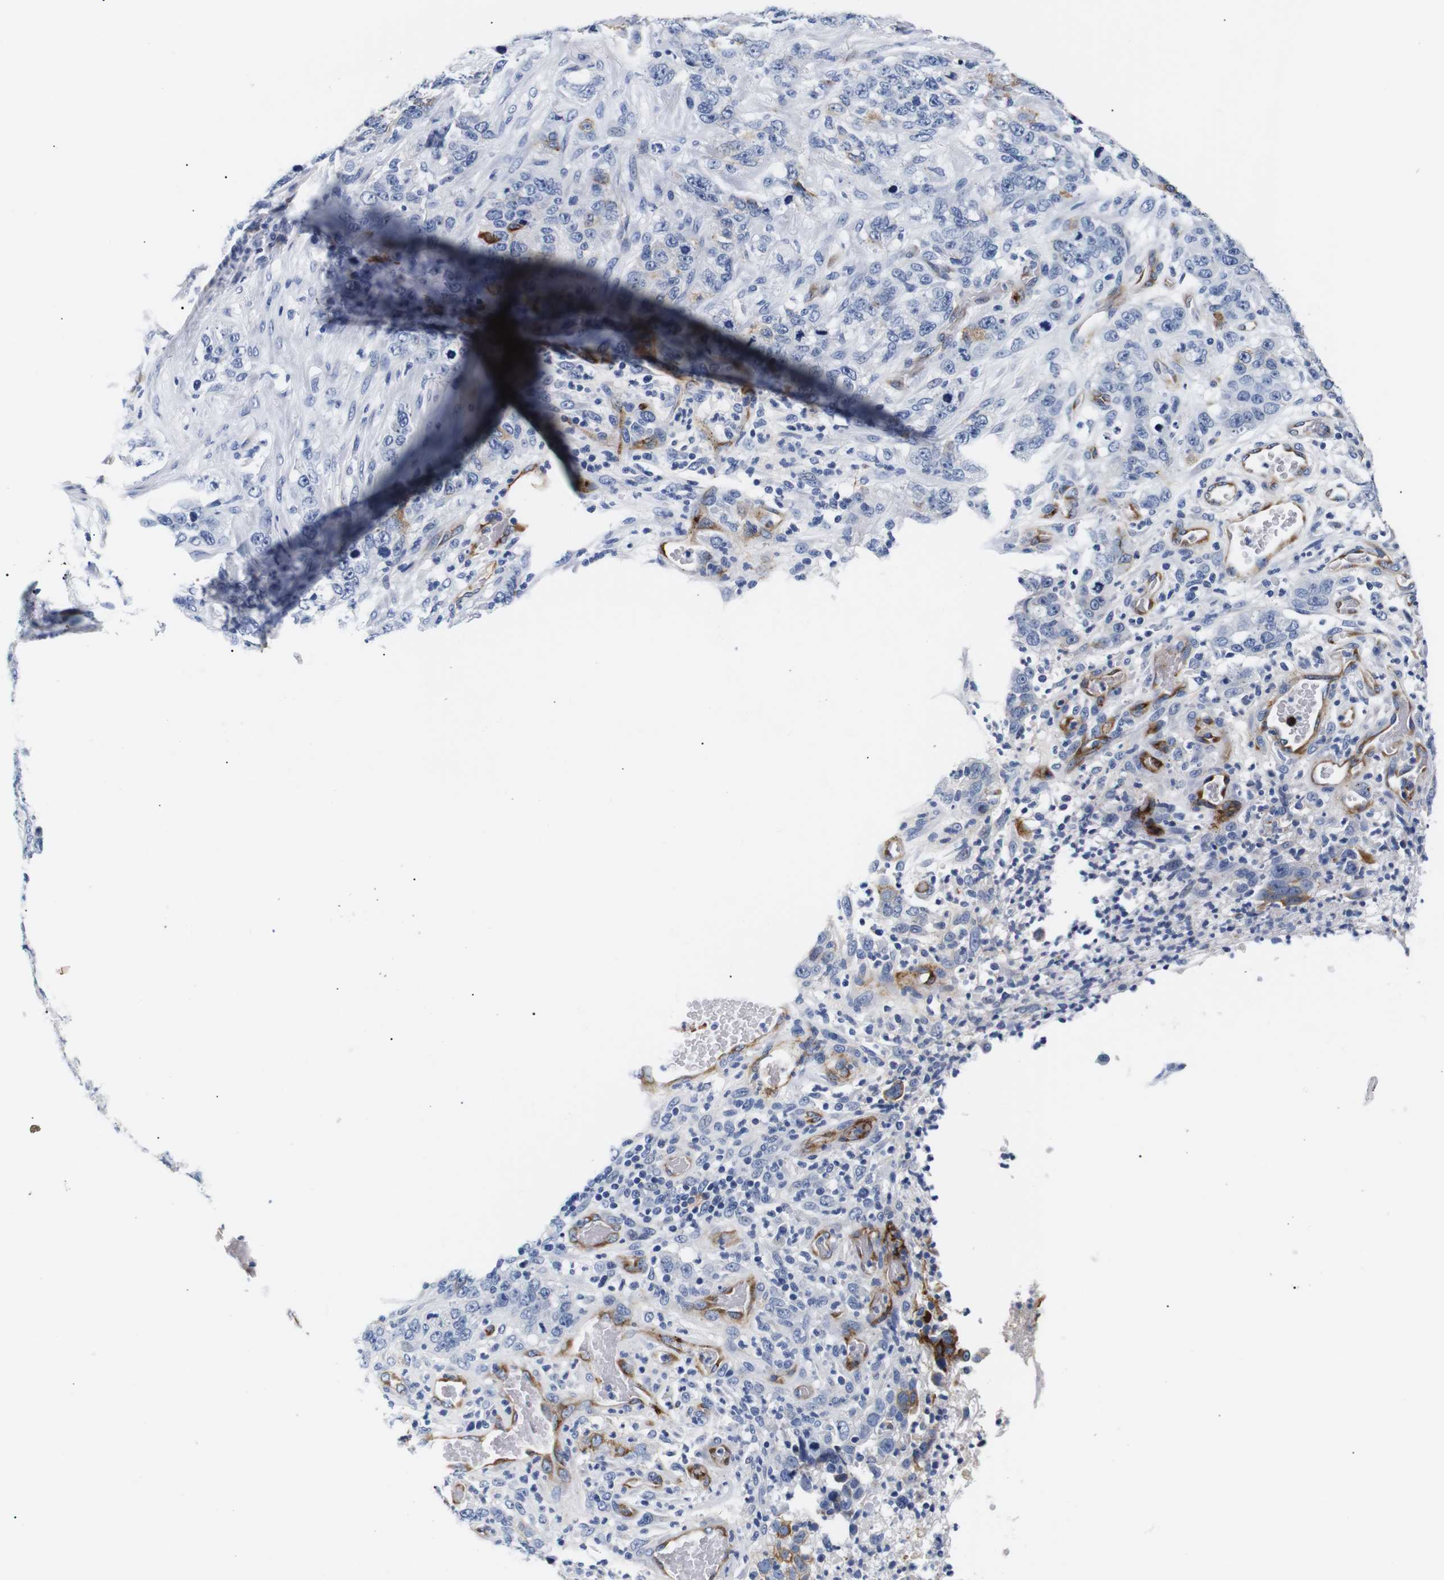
{"staining": {"intensity": "negative", "quantity": "none", "location": "none"}, "tissue": "stomach cancer", "cell_type": "Tumor cells", "image_type": "cancer", "snomed": [{"axis": "morphology", "description": "Adenocarcinoma, NOS"}, {"axis": "topography", "description": "Stomach"}], "caption": "Stomach adenocarcinoma stained for a protein using IHC reveals no staining tumor cells.", "gene": "MUC4", "patient": {"sex": "male", "age": 48}}